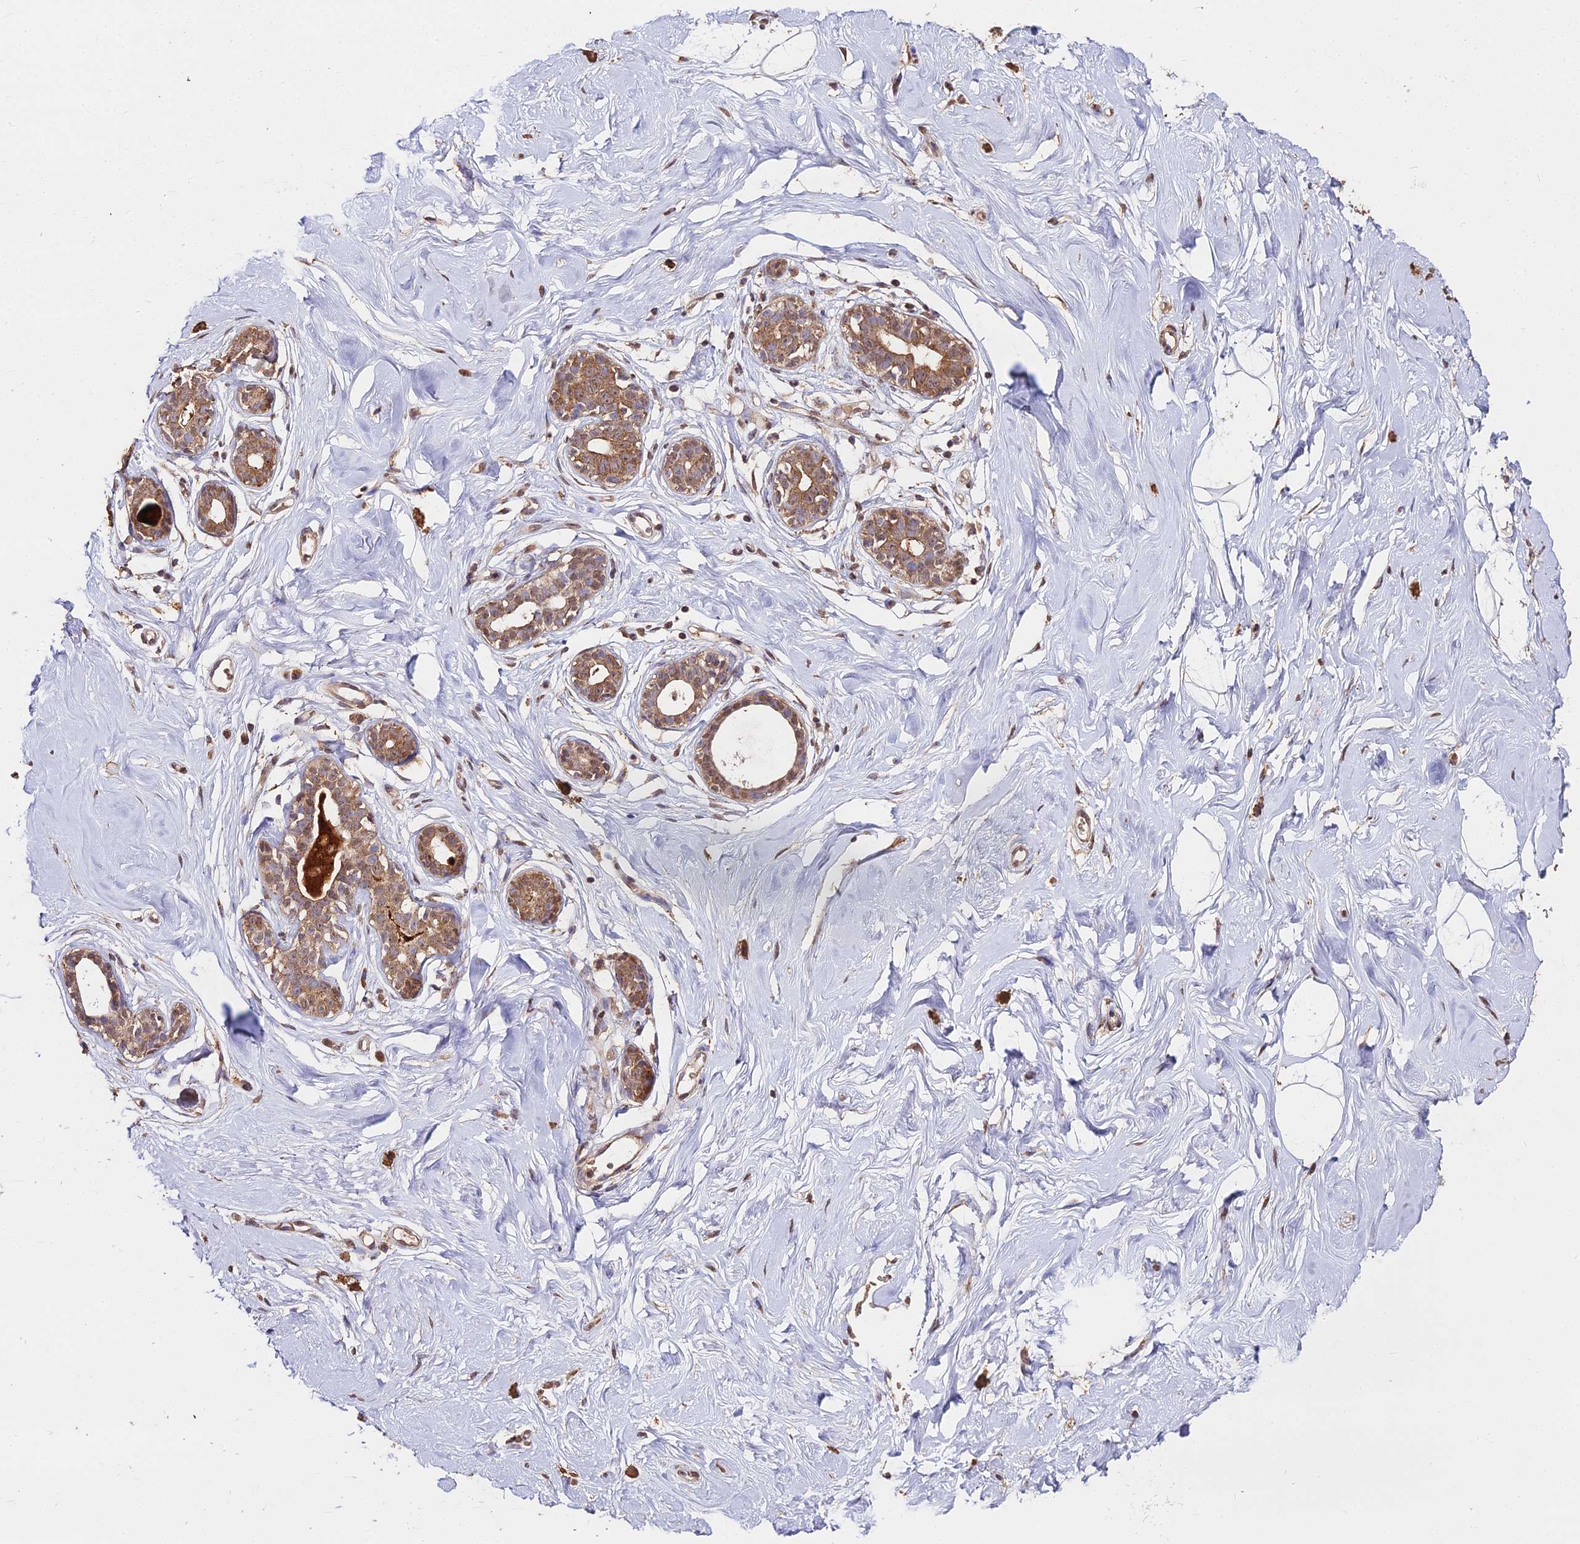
{"staining": {"intensity": "negative", "quantity": "none", "location": "none"}, "tissue": "breast", "cell_type": "Adipocytes", "image_type": "normal", "snomed": [{"axis": "morphology", "description": "Normal tissue, NOS"}, {"axis": "morphology", "description": "Adenoma, NOS"}, {"axis": "topography", "description": "Breast"}], "caption": "Immunohistochemical staining of normal human breast reveals no significant expression in adipocytes.", "gene": "METTL13", "patient": {"sex": "female", "age": 23}}